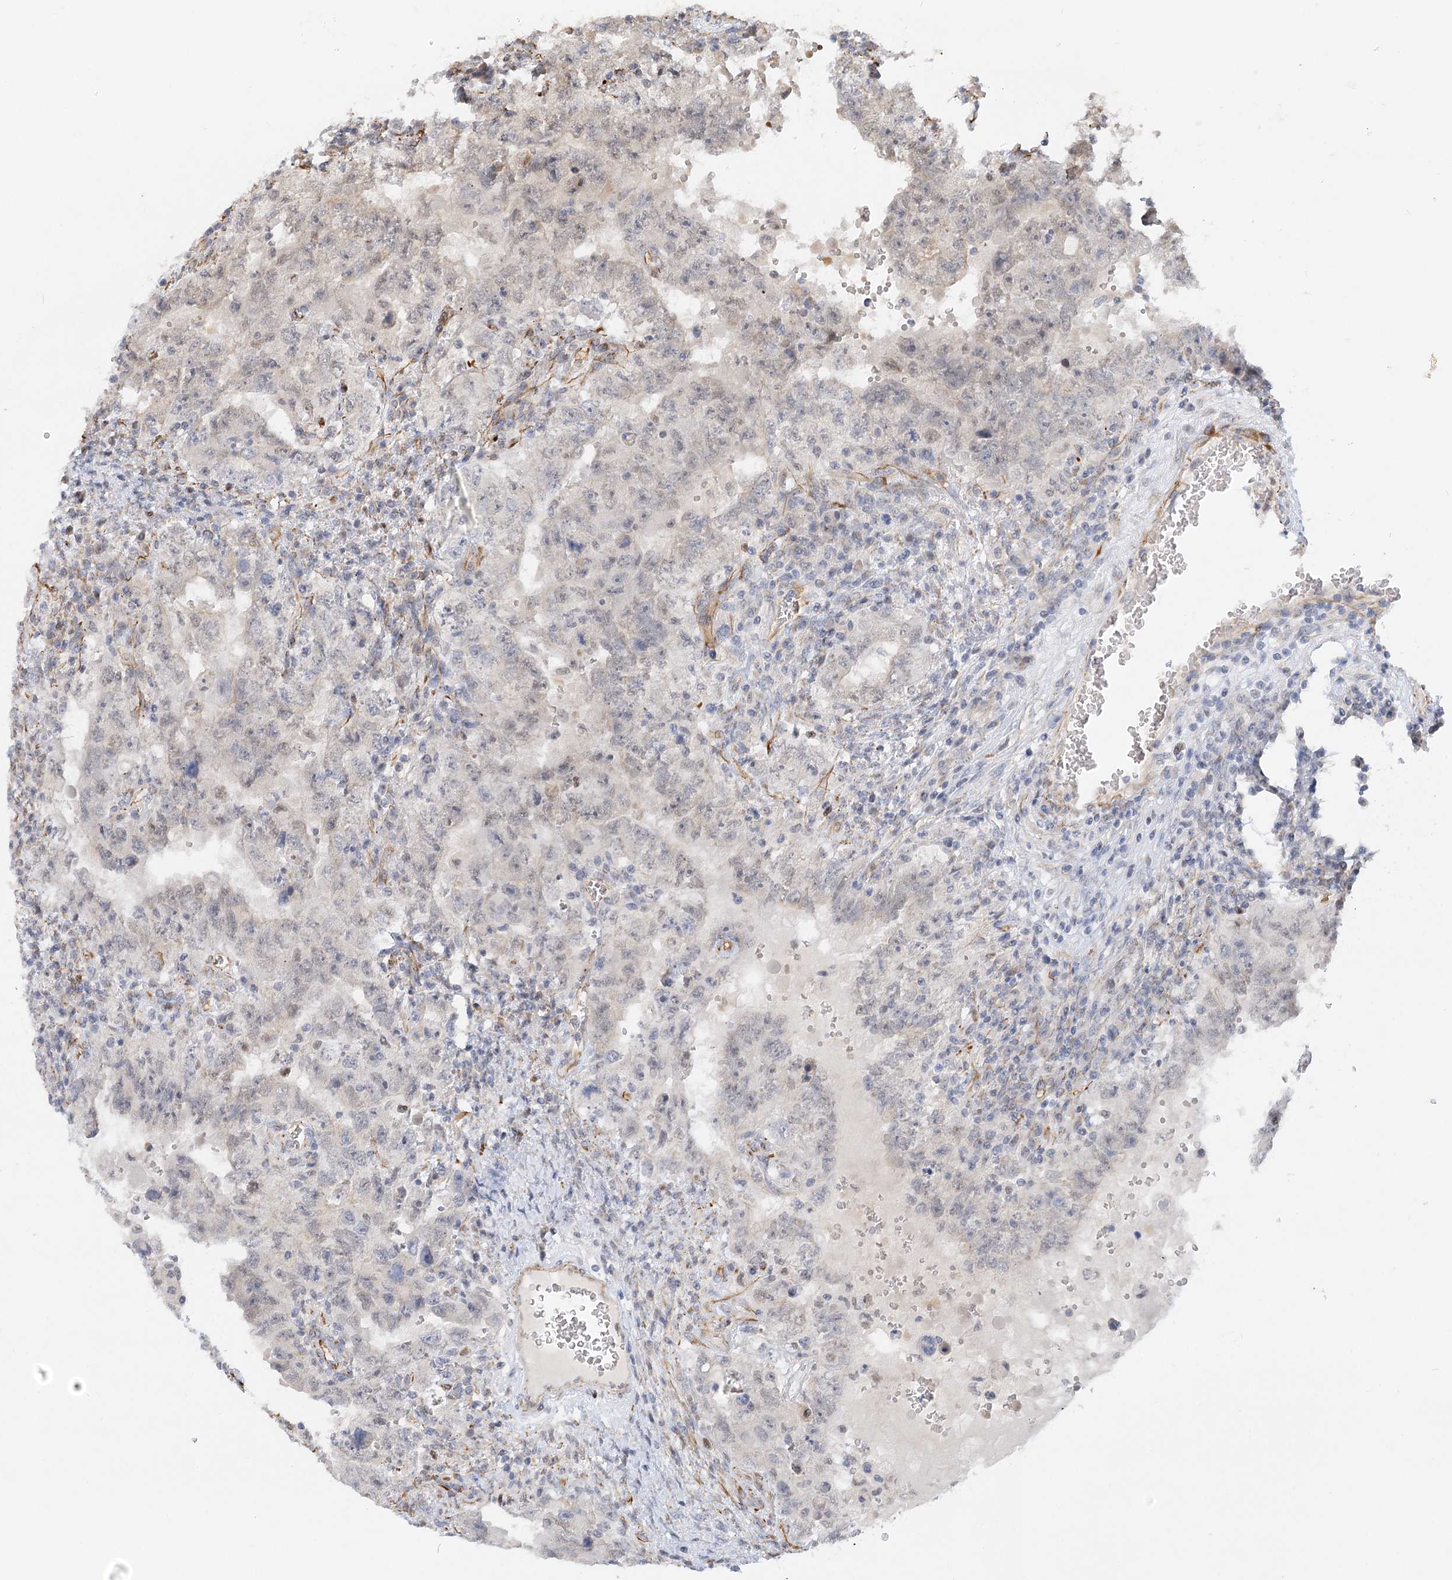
{"staining": {"intensity": "negative", "quantity": "none", "location": "none"}, "tissue": "testis cancer", "cell_type": "Tumor cells", "image_type": "cancer", "snomed": [{"axis": "morphology", "description": "Carcinoma, Embryonal, NOS"}, {"axis": "topography", "description": "Testis"}], "caption": "Protein analysis of testis cancer demonstrates no significant expression in tumor cells.", "gene": "NELL2", "patient": {"sex": "male", "age": 26}}